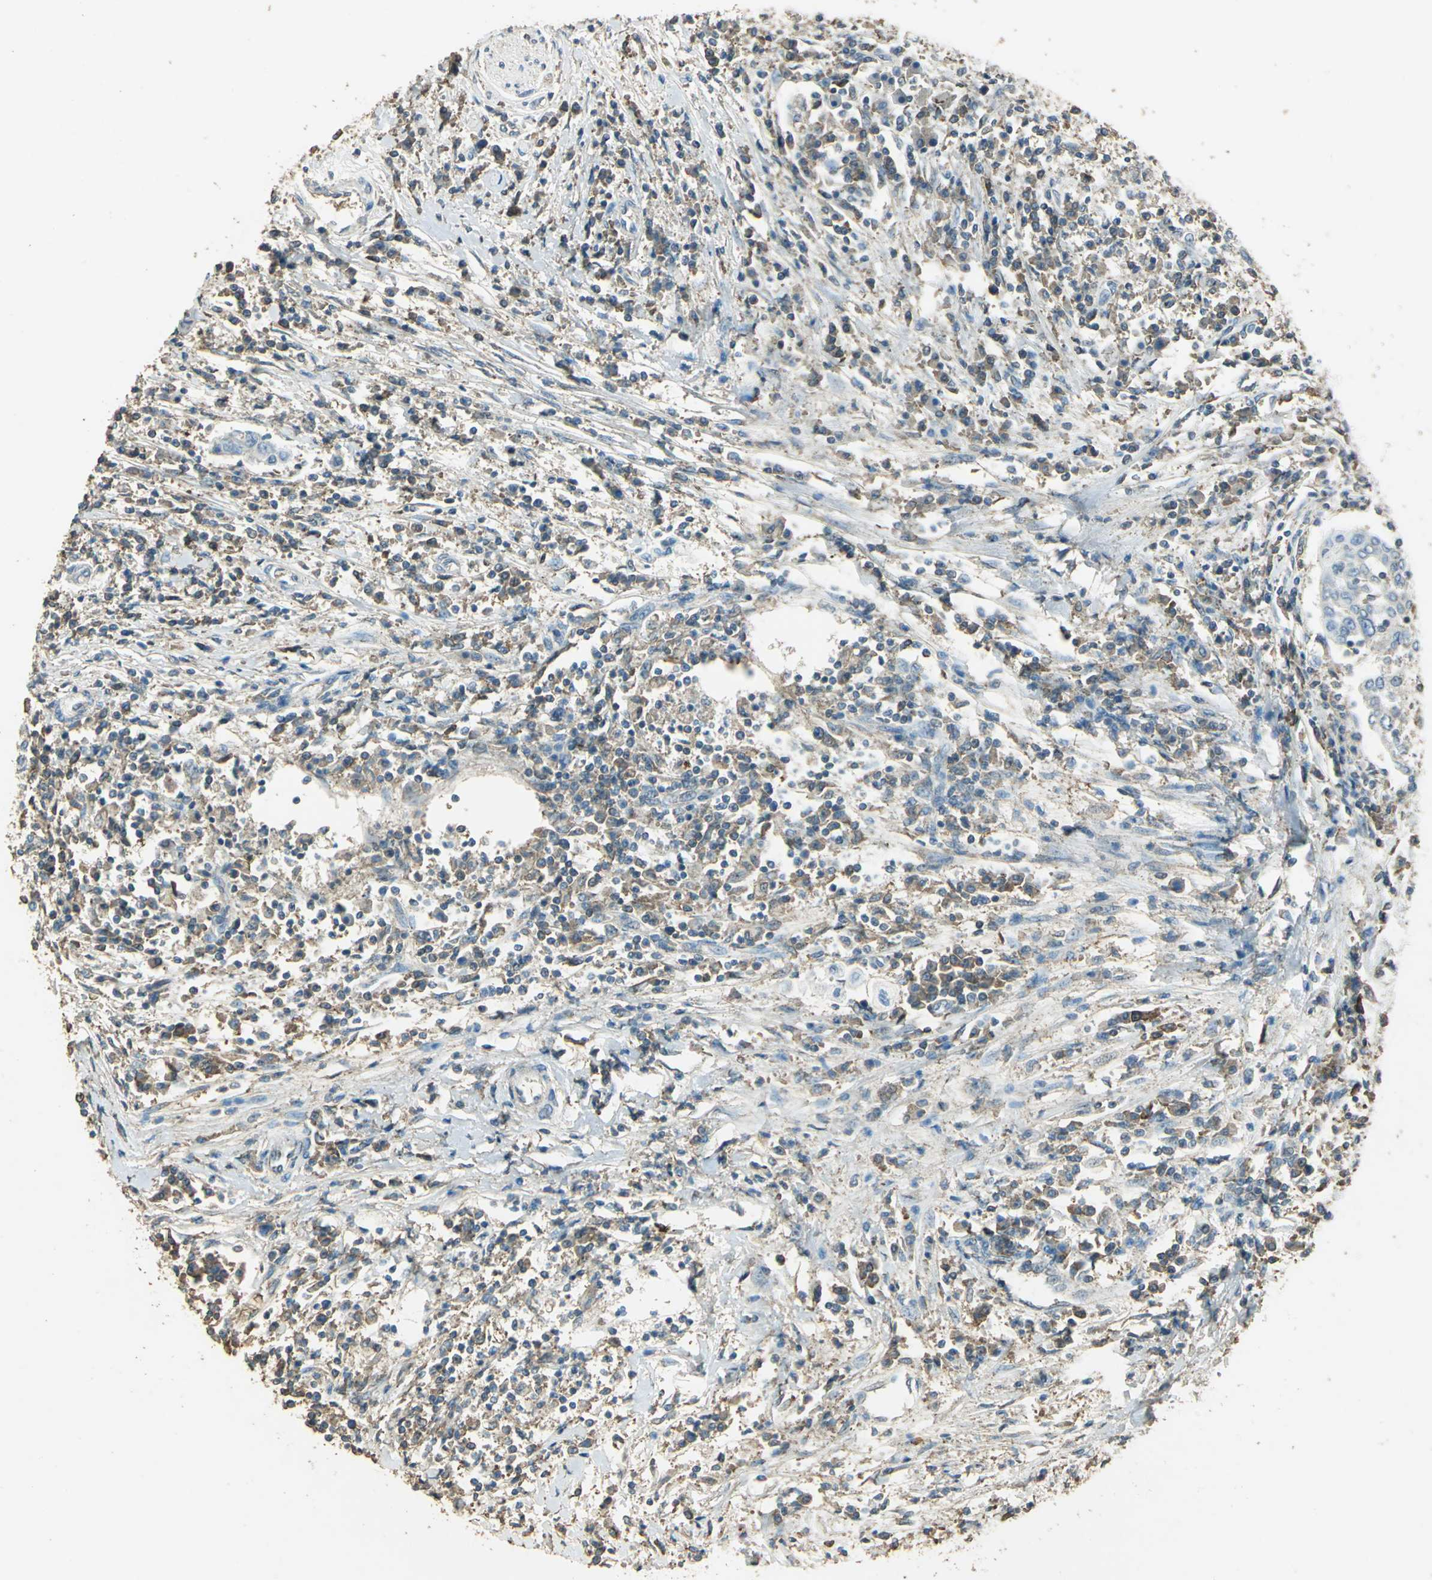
{"staining": {"intensity": "weak", "quantity": "25%-75%", "location": "cytoplasmic/membranous"}, "tissue": "cervical cancer", "cell_type": "Tumor cells", "image_type": "cancer", "snomed": [{"axis": "morphology", "description": "Squamous cell carcinoma, NOS"}, {"axis": "topography", "description": "Cervix"}], "caption": "Brown immunohistochemical staining in cervical squamous cell carcinoma displays weak cytoplasmic/membranous positivity in approximately 25%-75% of tumor cells. Immunohistochemistry (ihc) stains the protein in brown and the nuclei are stained blue.", "gene": "TRAPPC2", "patient": {"sex": "female", "age": 40}}